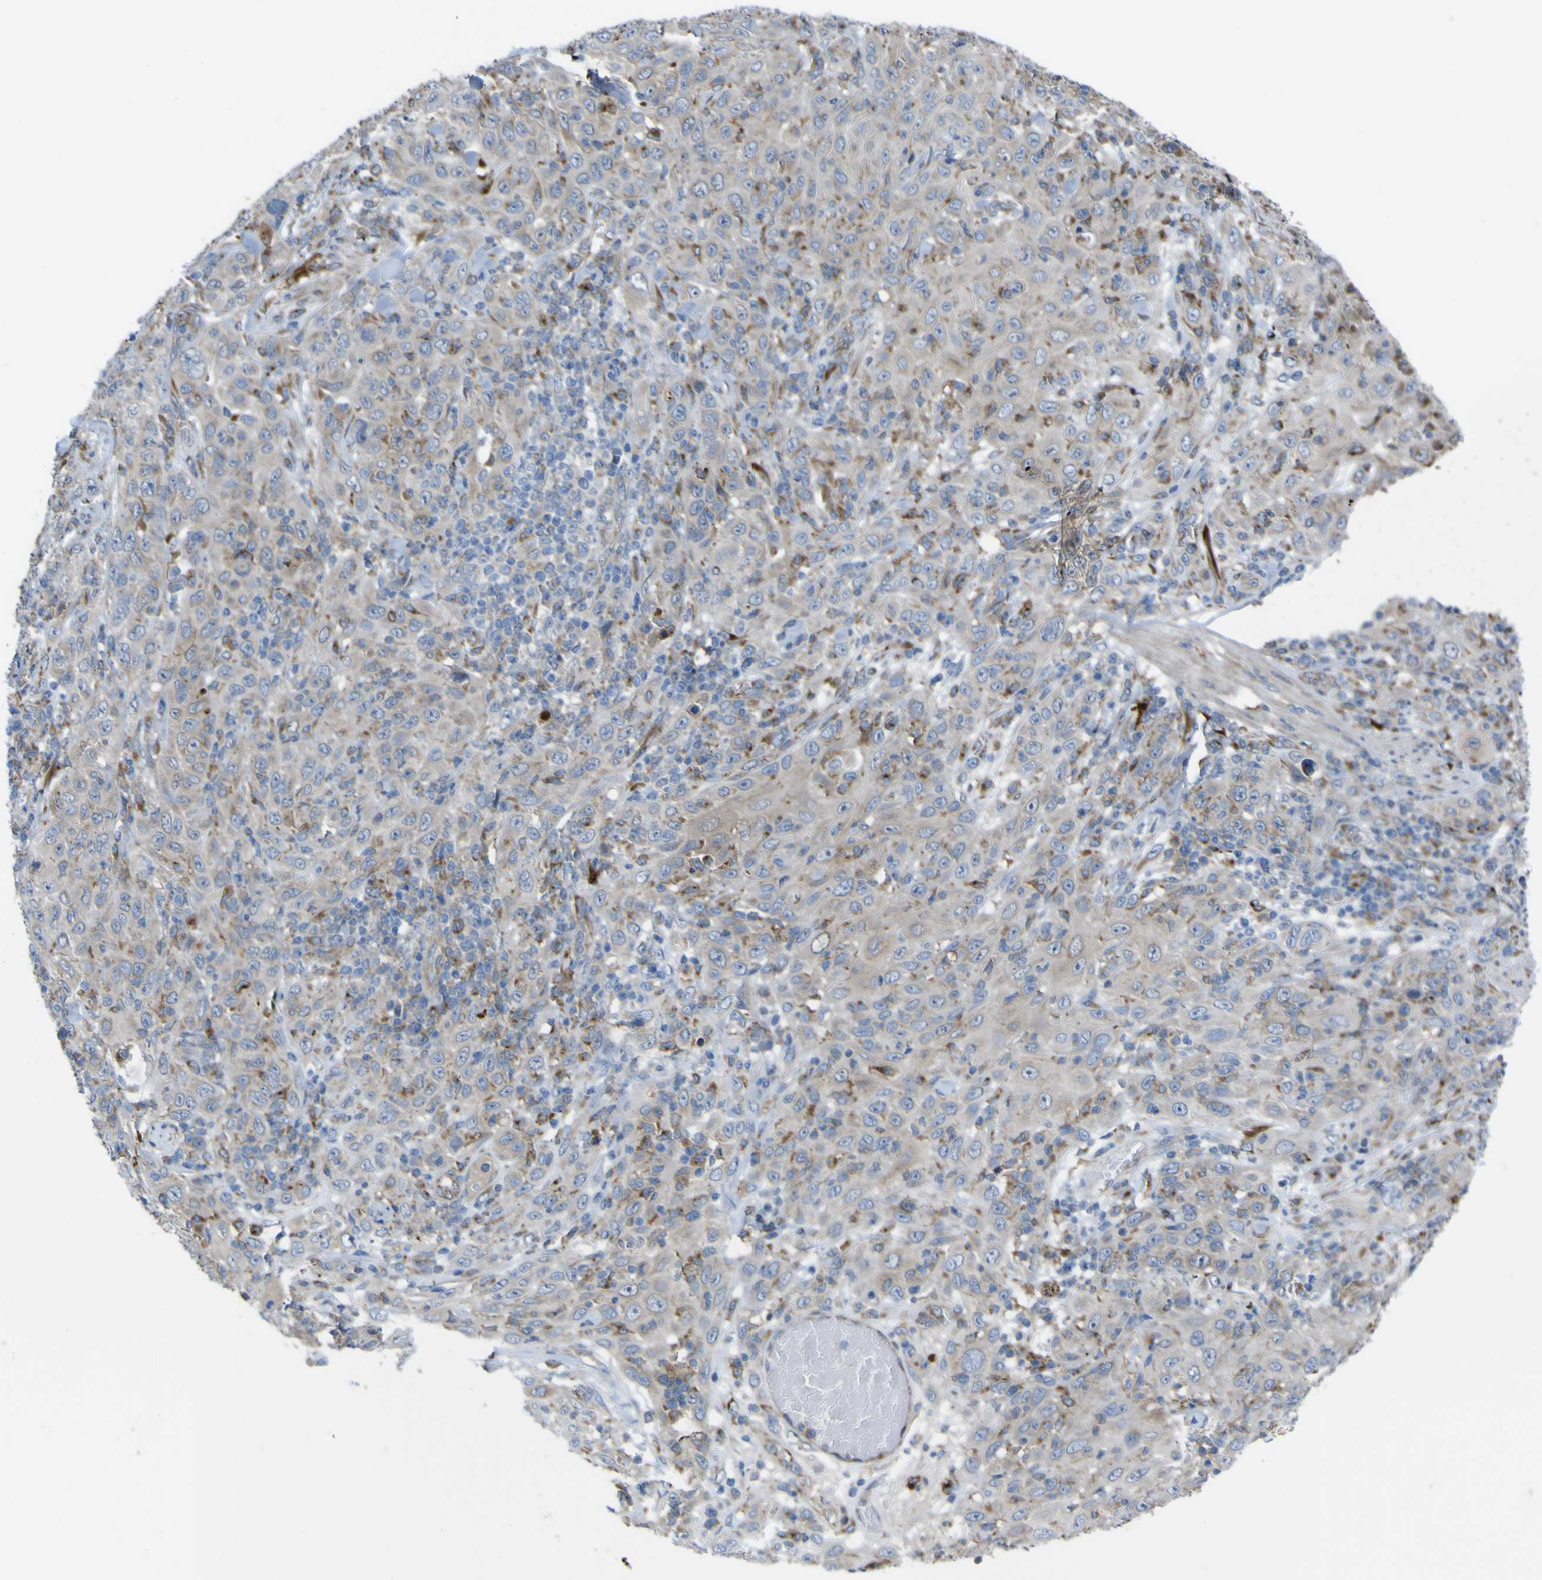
{"staining": {"intensity": "moderate", "quantity": ">75%", "location": "cytoplasmic/membranous"}, "tissue": "skin cancer", "cell_type": "Tumor cells", "image_type": "cancer", "snomed": [{"axis": "morphology", "description": "Squamous cell carcinoma, NOS"}, {"axis": "topography", "description": "Skin"}], "caption": "Skin cancer stained with a brown dye shows moderate cytoplasmic/membranous positive staining in approximately >75% of tumor cells.", "gene": "CST3", "patient": {"sex": "female", "age": 88}}